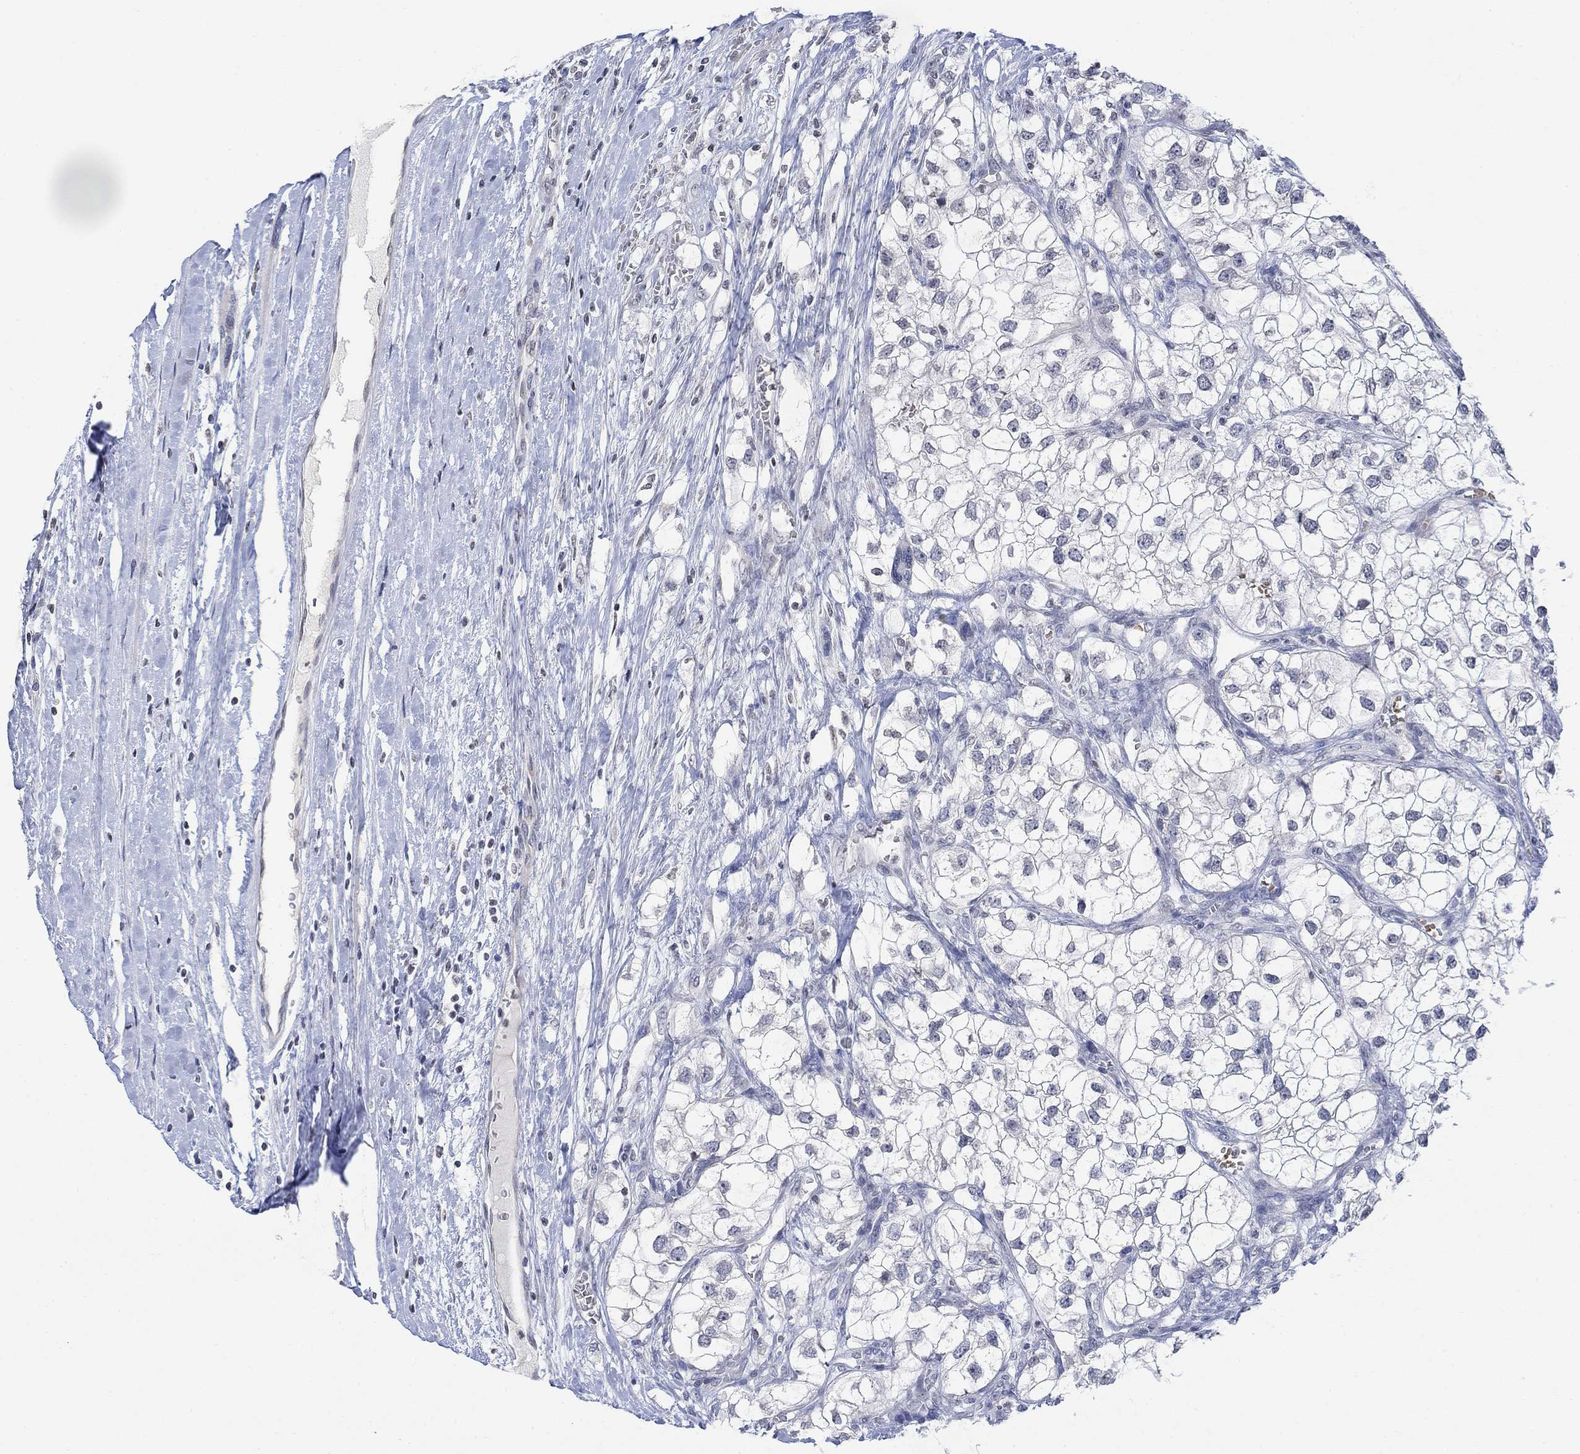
{"staining": {"intensity": "negative", "quantity": "none", "location": "none"}, "tissue": "renal cancer", "cell_type": "Tumor cells", "image_type": "cancer", "snomed": [{"axis": "morphology", "description": "Adenocarcinoma, NOS"}, {"axis": "topography", "description": "Kidney"}], "caption": "The IHC micrograph has no significant staining in tumor cells of adenocarcinoma (renal) tissue. Brightfield microscopy of immunohistochemistry (IHC) stained with DAB (brown) and hematoxylin (blue), captured at high magnification.", "gene": "TMEM255A", "patient": {"sex": "male", "age": 59}}